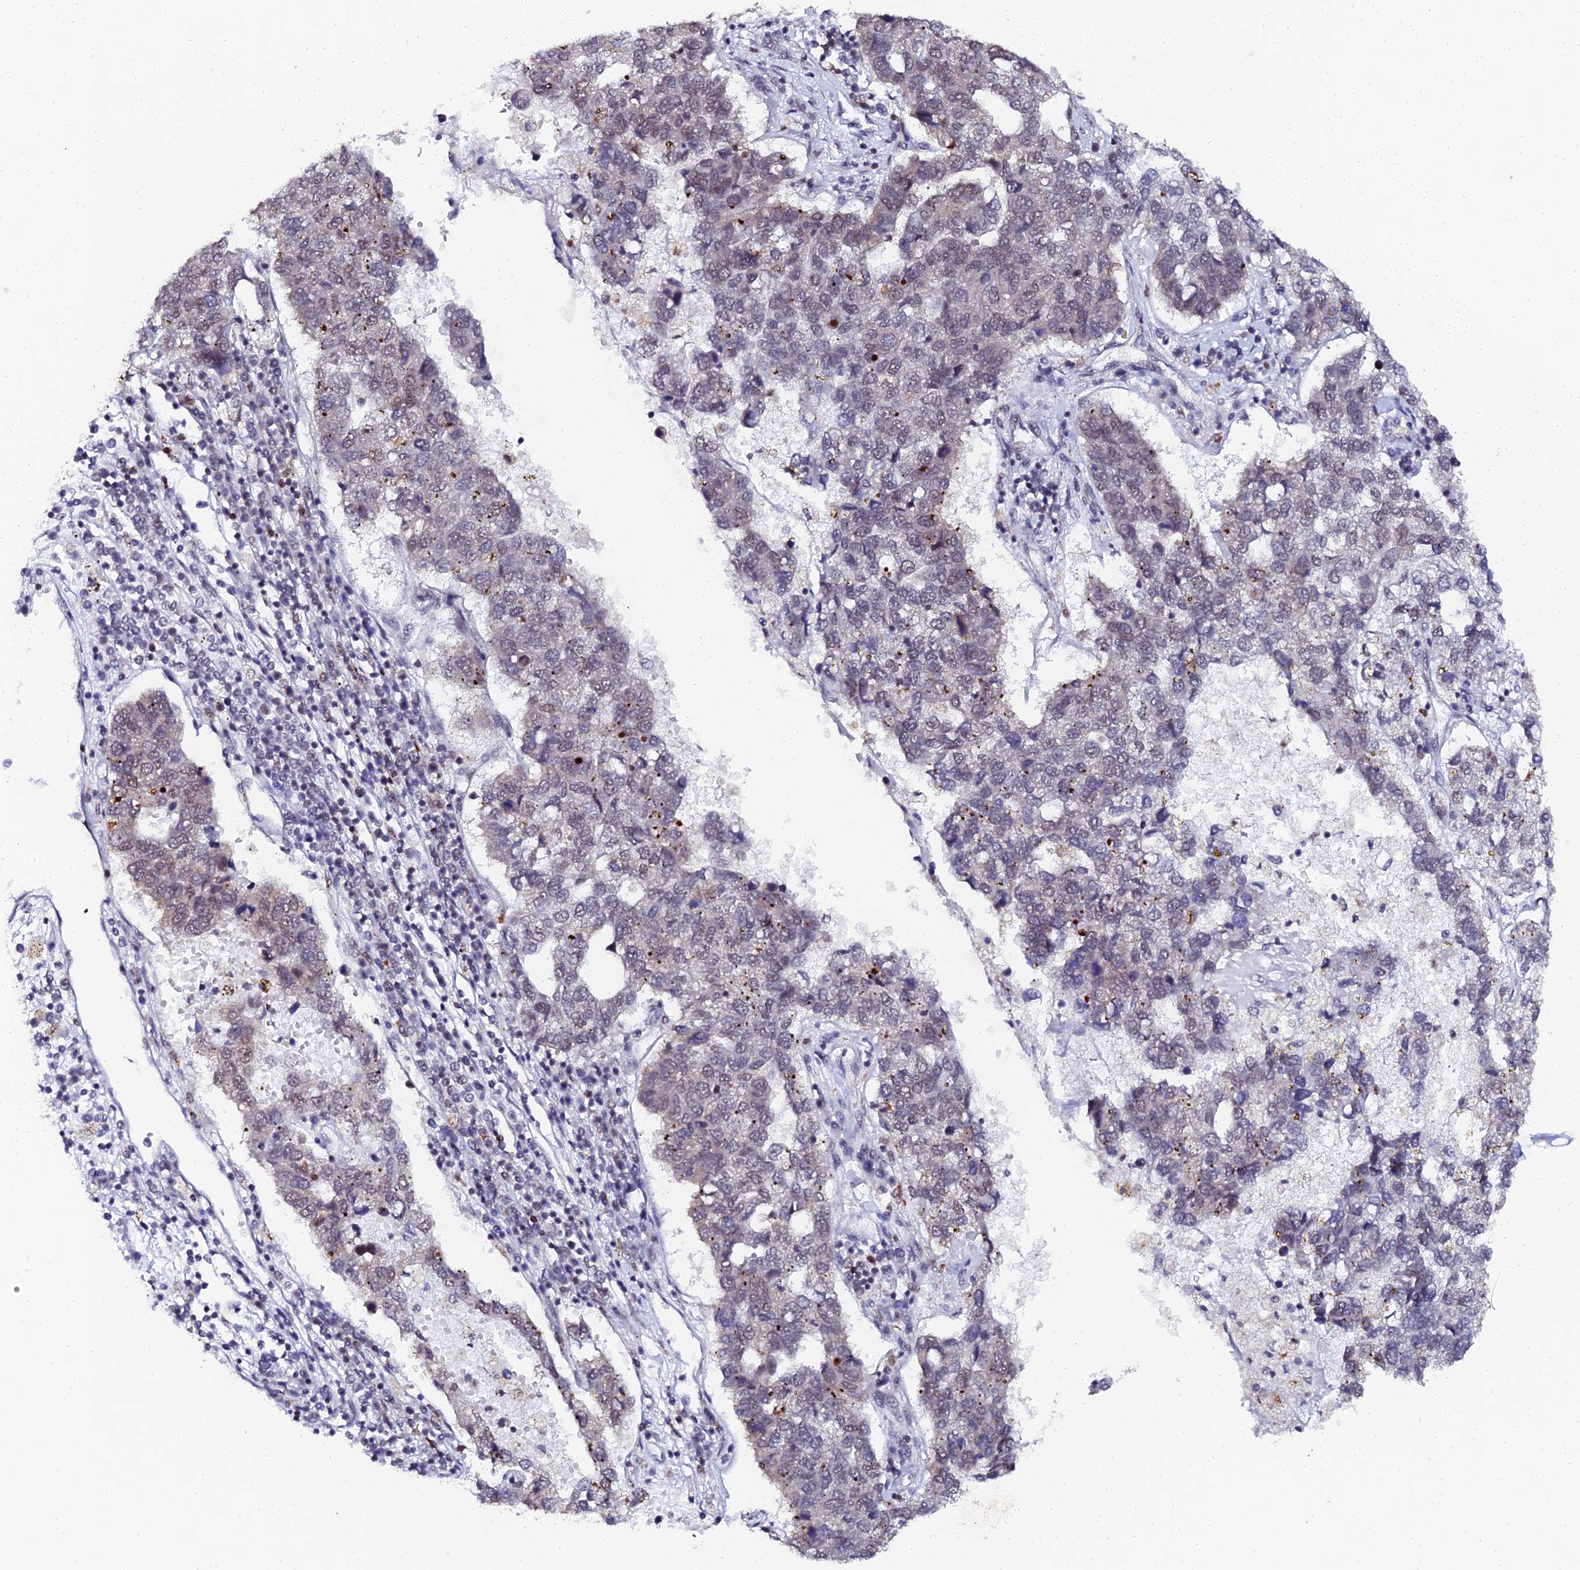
{"staining": {"intensity": "weak", "quantity": "25%-75%", "location": "nuclear"}, "tissue": "pancreatic cancer", "cell_type": "Tumor cells", "image_type": "cancer", "snomed": [{"axis": "morphology", "description": "Adenocarcinoma, NOS"}, {"axis": "topography", "description": "Pancreas"}], "caption": "Protein analysis of pancreatic cancer (adenocarcinoma) tissue displays weak nuclear staining in about 25%-75% of tumor cells.", "gene": "MAGOHB", "patient": {"sex": "female", "age": 61}}